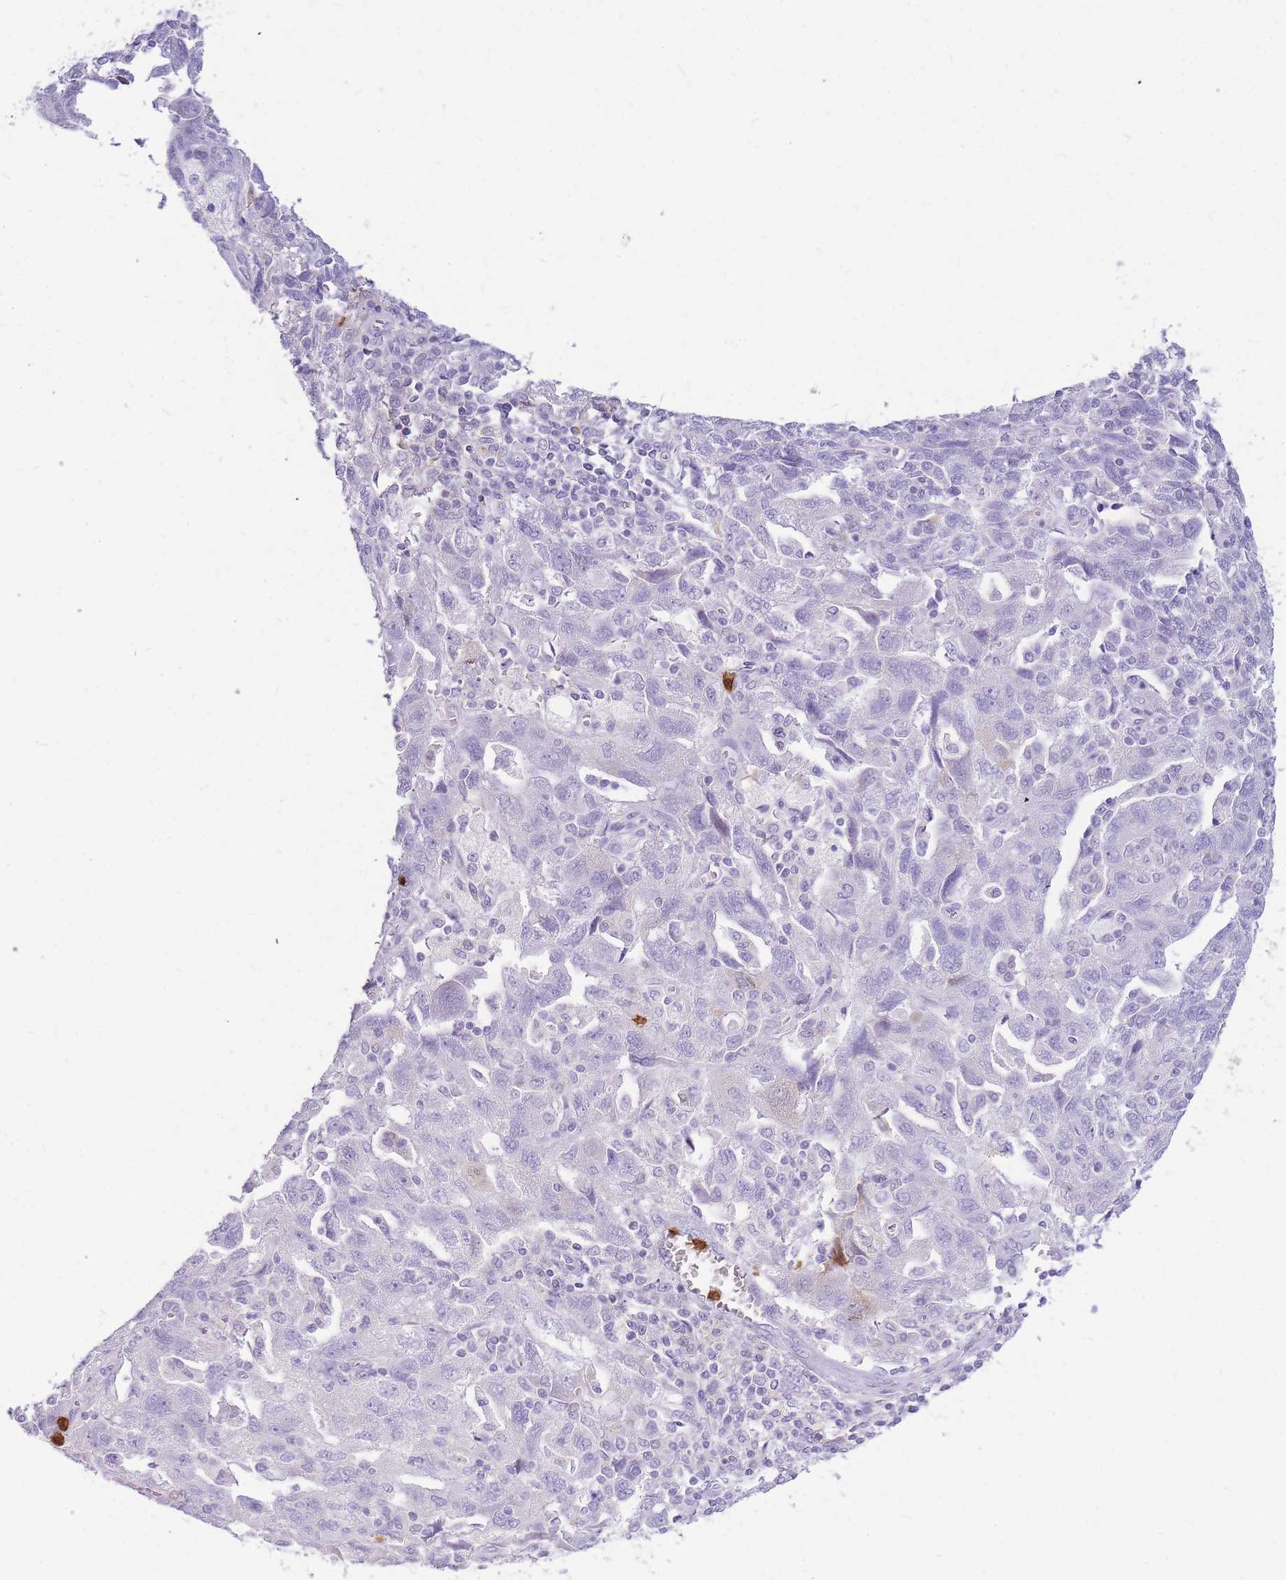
{"staining": {"intensity": "negative", "quantity": "none", "location": "none"}, "tissue": "ovarian cancer", "cell_type": "Tumor cells", "image_type": "cancer", "snomed": [{"axis": "morphology", "description": "Carcinoma, NOS"}, {"axis": "morphology", "description": "Cystadenocarcinoma, serous, NOS"}, {"axis": "topography", "description": "Ovary"}], "caption": "This is a histopathology image of immunohistochemistry (IHC) staining of ovarian cancer (serous cystadenocarcinoma), which shows no staining in tumor cells.", "gene": "TPSAB1", "patient": {"sex": "female", "age": 69}}